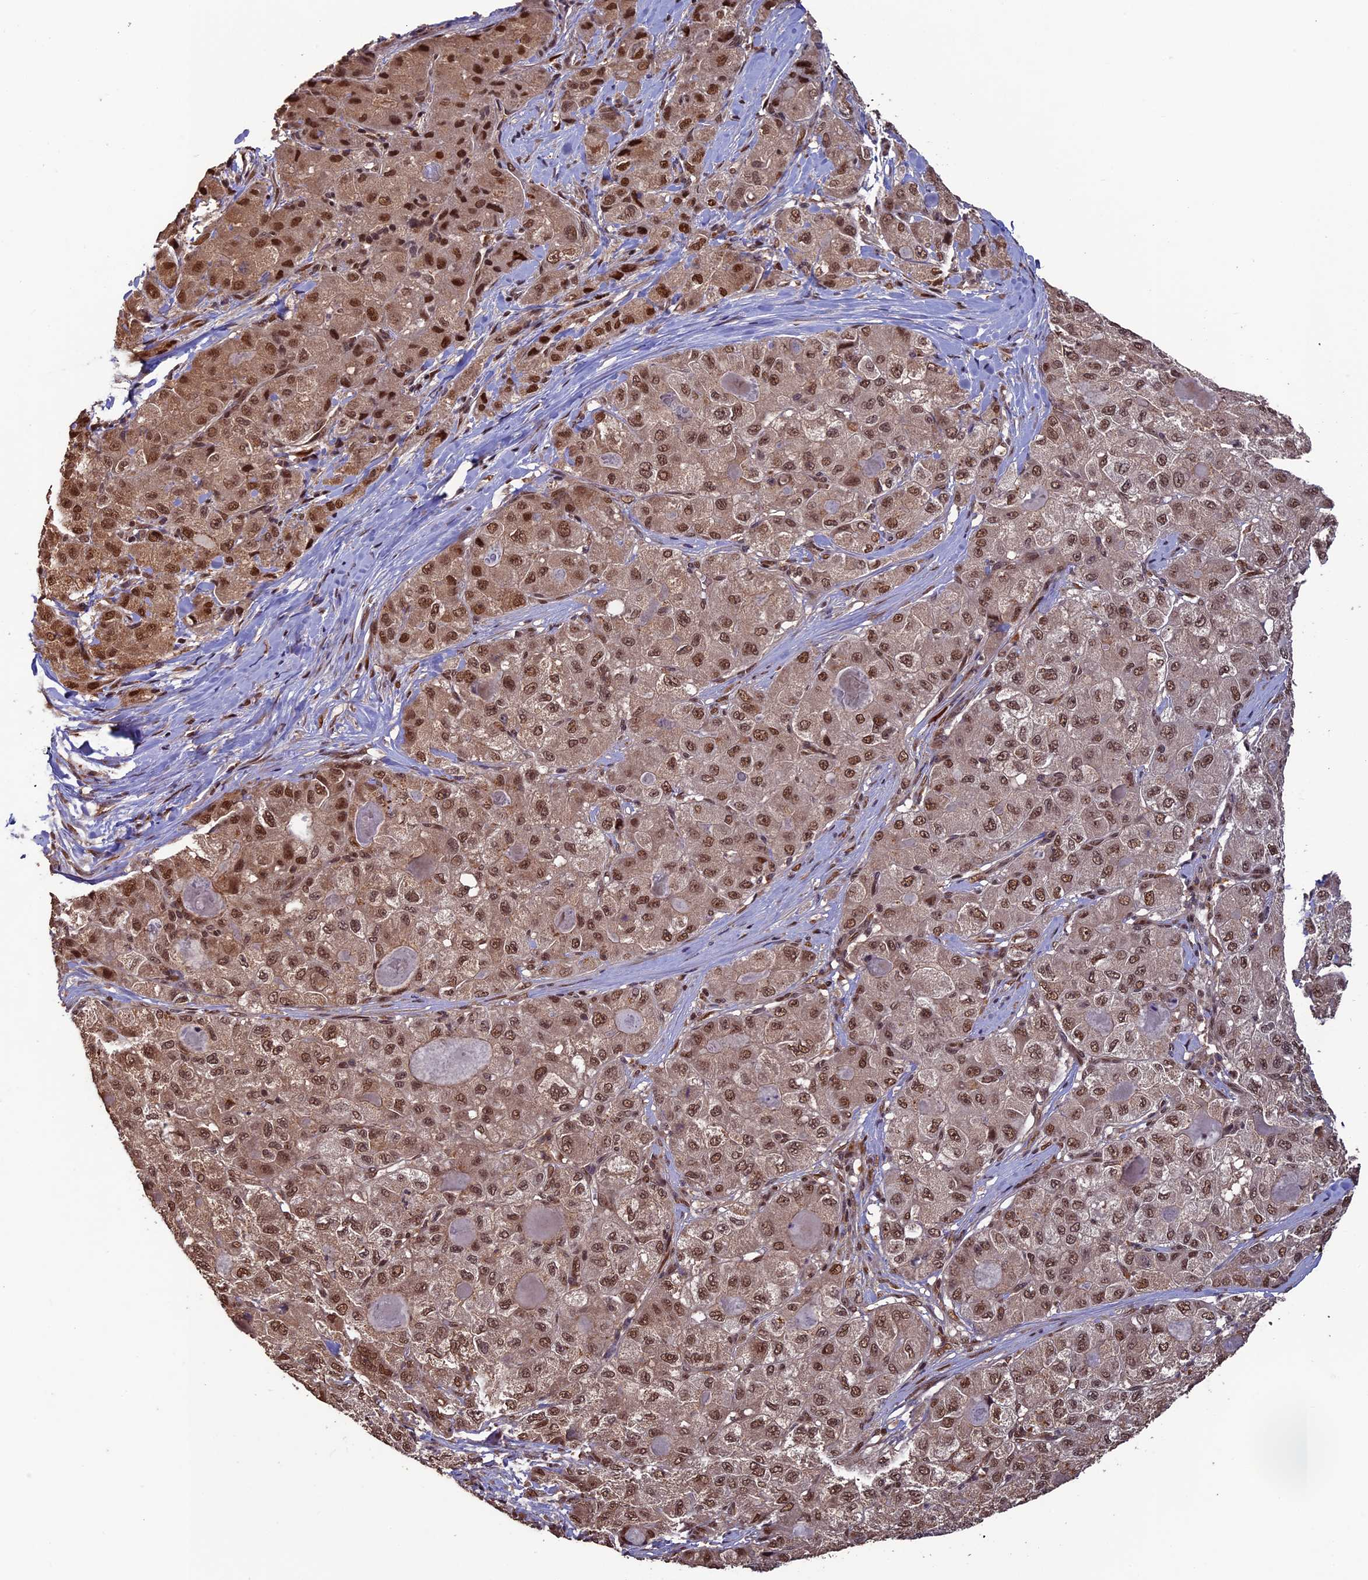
{"staining": {"intensity": "moderate", "quantity": ">75%", "location": "nuclear"}, "tissue": "liver cancer", "cell_type": "Tumor cells", "image_type": "cancer", "snomed": [{"axis": "morphology", "description": "Carcinoma, Hepatocellular, NOS"}, {"axis": "topography", "description": "Liver"}], "caption": "Human liver cancer (hepatocellular carcinoma) stained with a brown dye displays moderate nuclear positive positivity in about >75% of tumor cells.", "gene": "NAE1", "patient": {"sex": "male", "age": 80}}